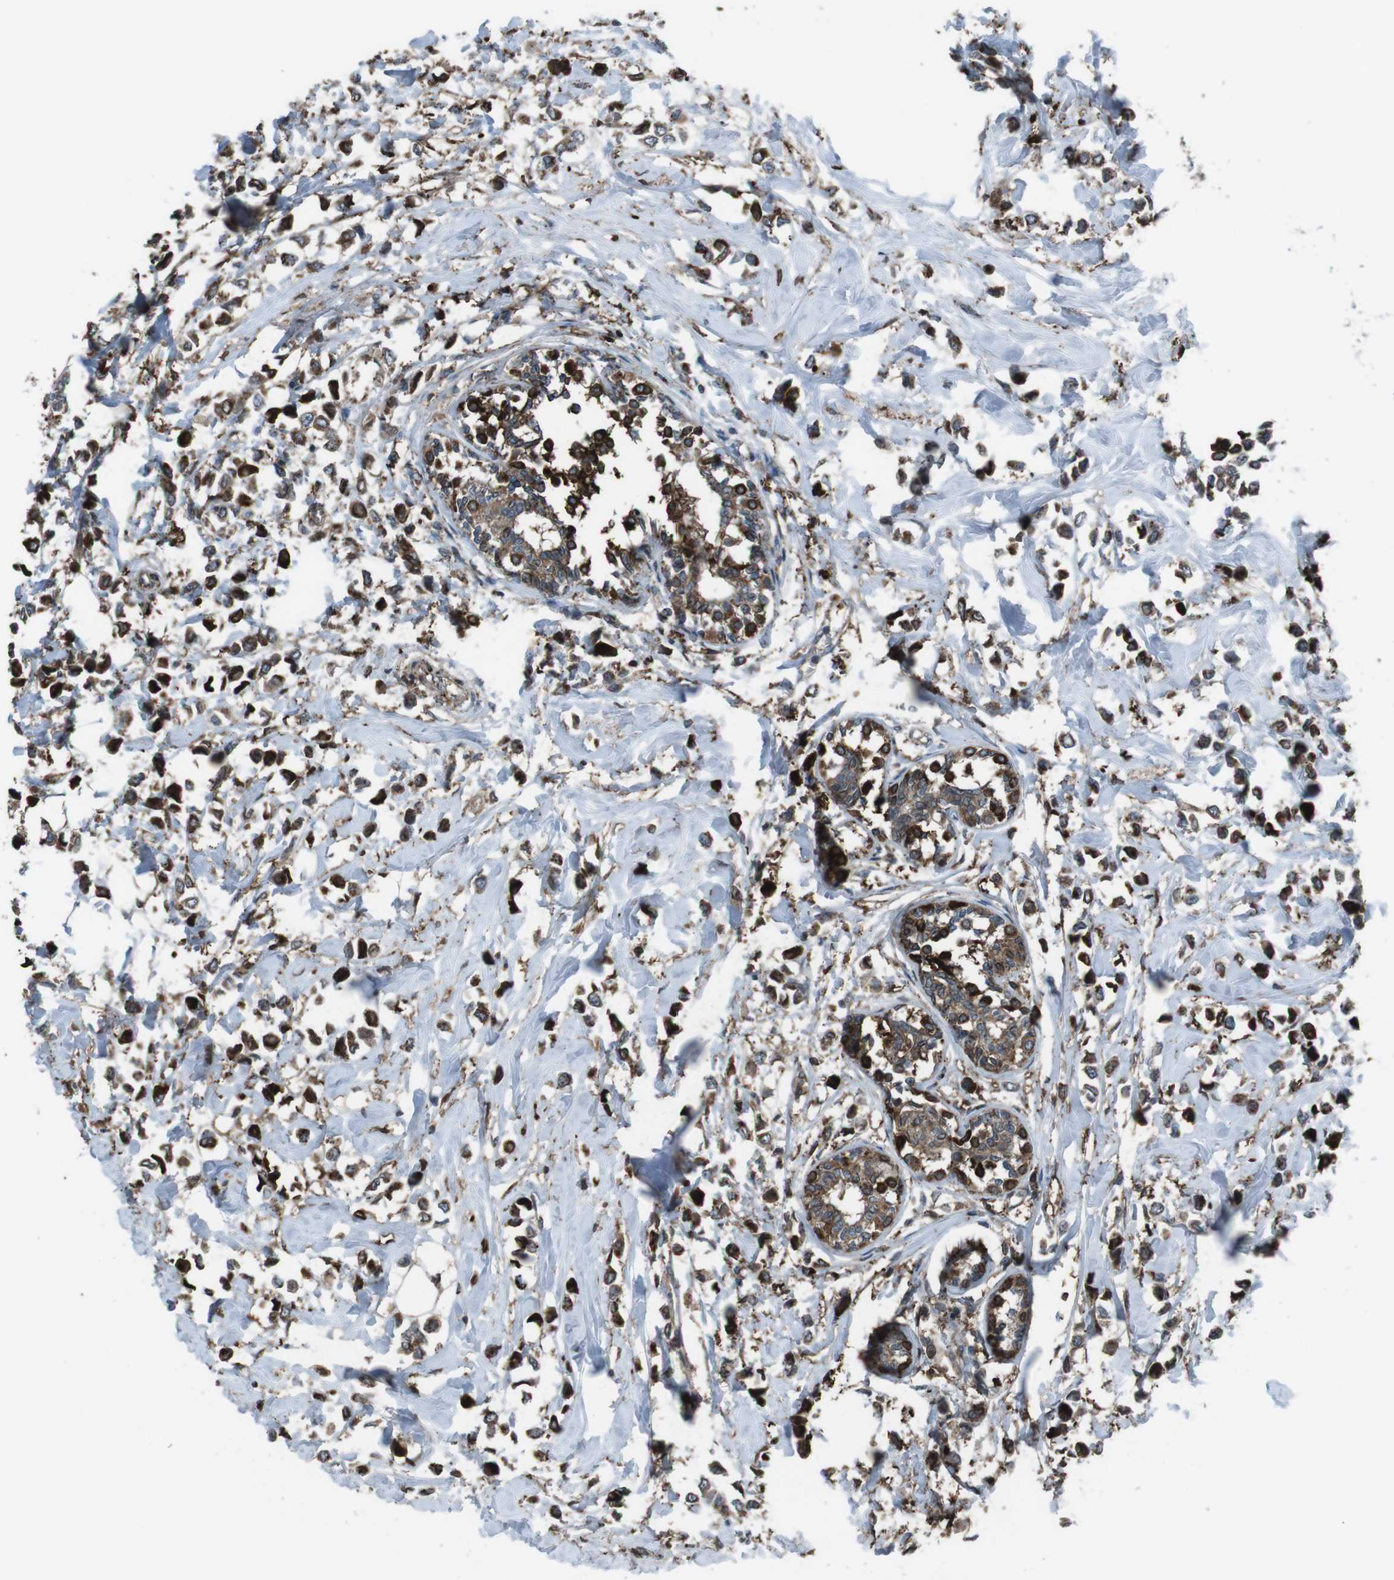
{"staining": {"intensity": "strong", "quantity": ">75%", "location": "cytoplasmic/membranous"}, "tissue": "breast cancer", "cell_type": "Tumor cells", "image_type": "cancer", "snomed": [{"axis": "morphology", "description": "Lobular carcinoma"}, {"axis": "topography", "description": "Breast"}], "caption": "Protein staining of breast lobular carcinoma tissue shows strong cytoplasmic/membranous staining in approximately >75% of tumor cells.", "gene": "GDF10", "patient": {"sex": "female", "age": 51}}